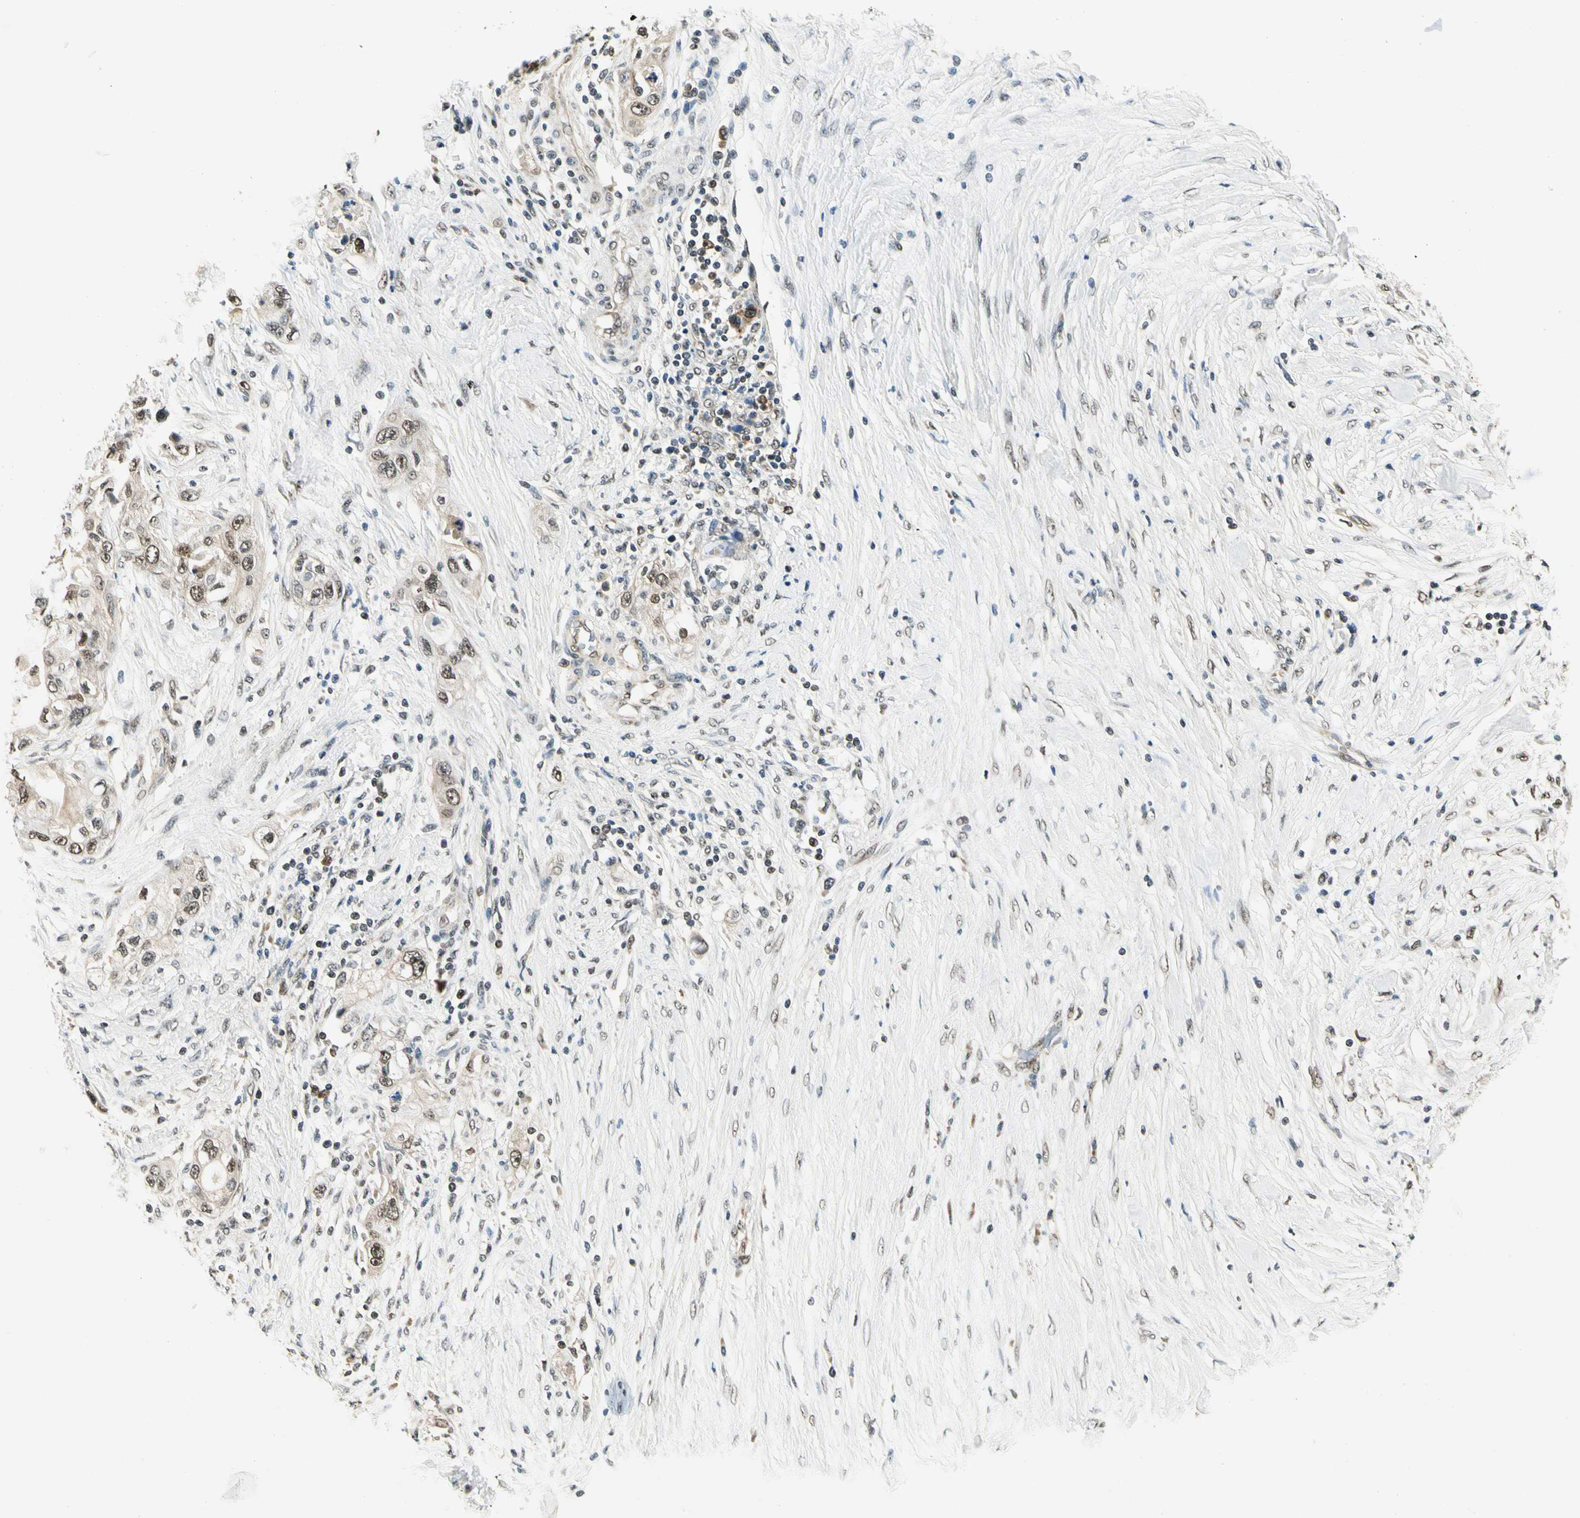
{"staining": {"intensity": "weak", "quantity": "25%-75%", "location": "cytoplasmic/membranous"}, "tissue": "pancreatic cancer", "cell_type": "Tumor cells", "image_type": "cancer", "snomed": [{"axis": "morphology", "description": "Adenocarcinoma, NOS"}, {"axis": "topography", "description": "Pancreas"}], "caption": "Protein analysis of pancreatic cancer (adenocarcinoma) tissue shows weak cytoplasmic/membranous expression in about 25%-75% of tumor cells.", "gene": "PDK2", "patient": {"sex": "female", "age": 70}}